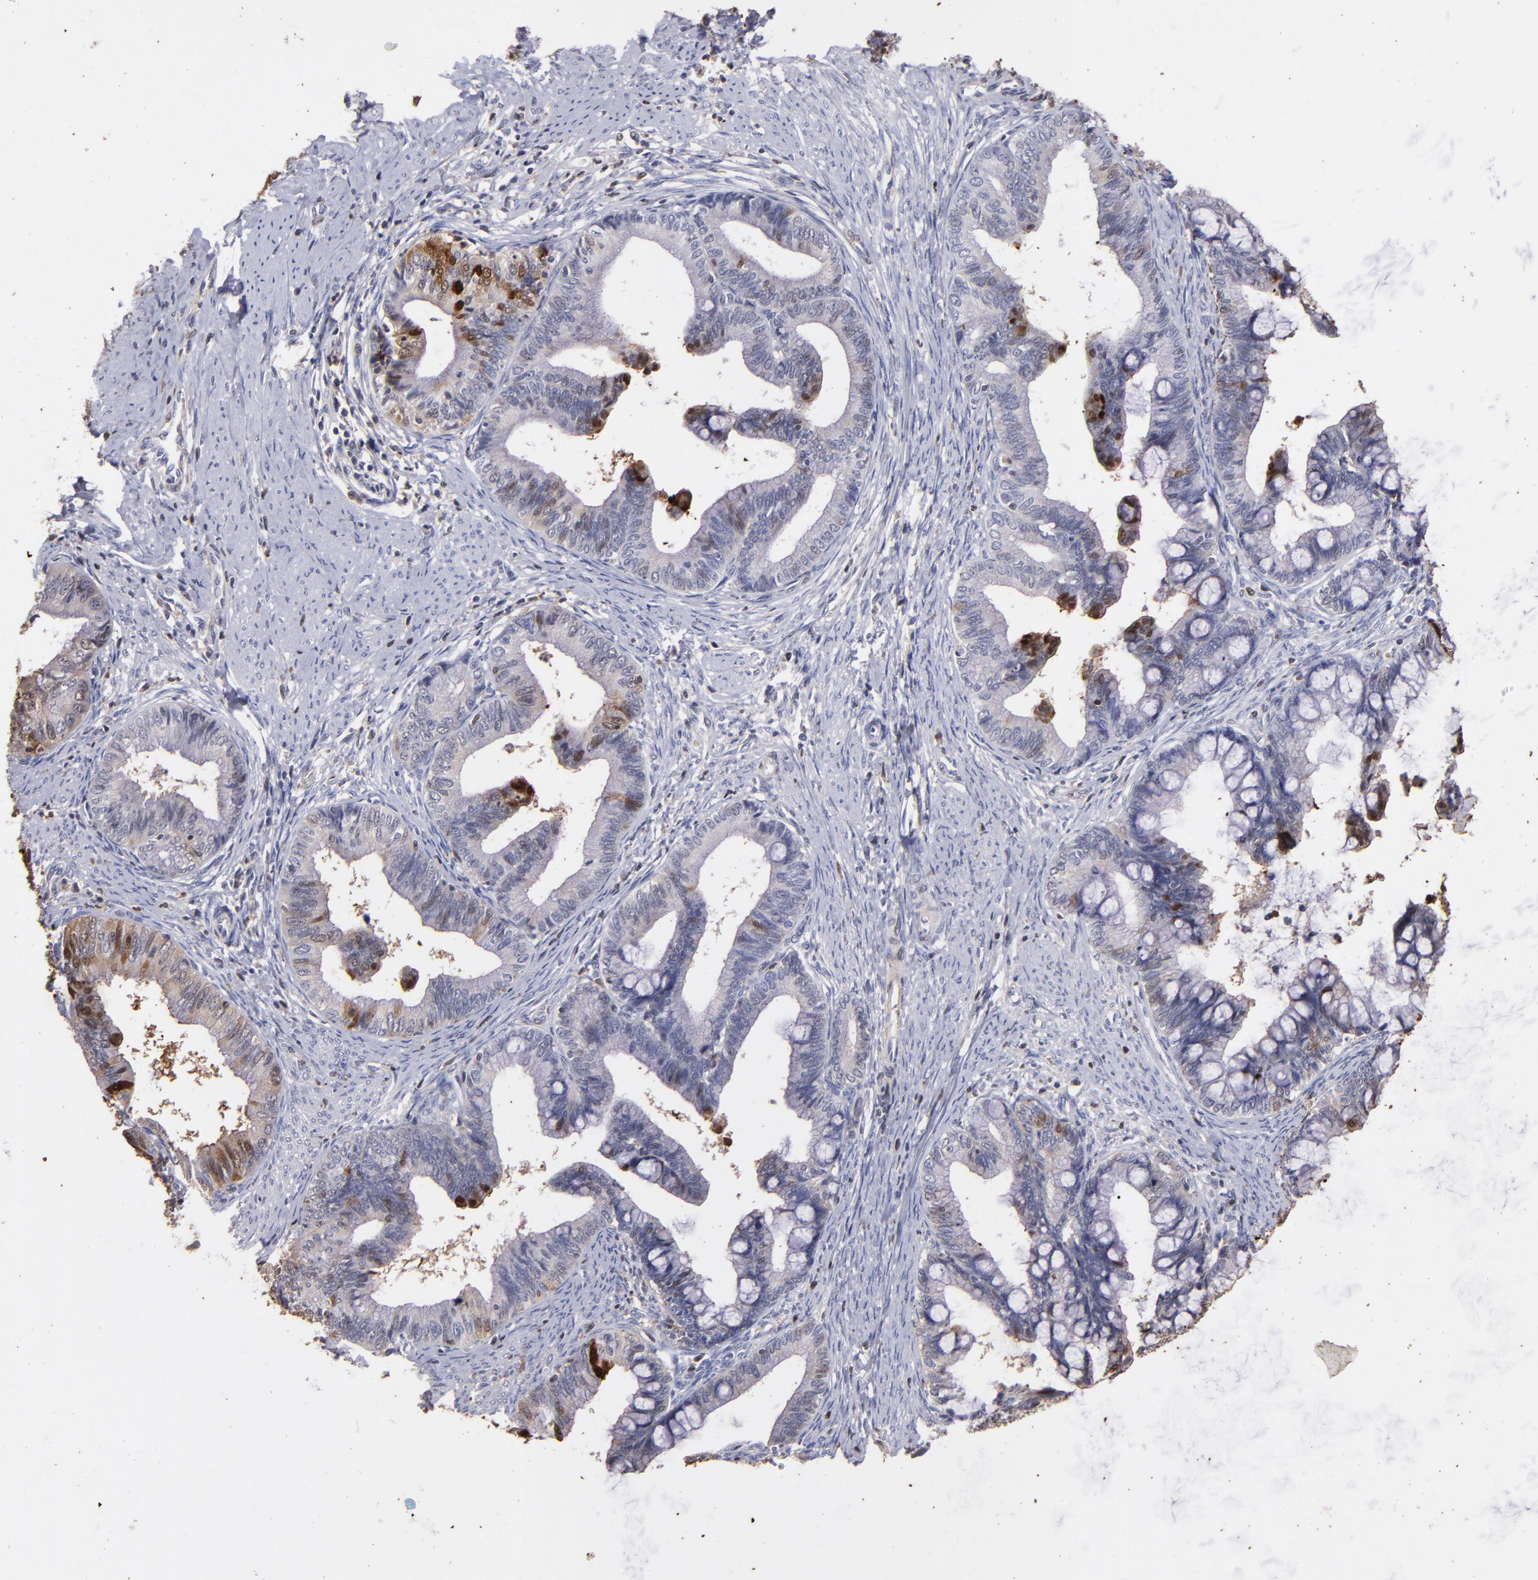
{"staining": {"intensity": "moderate", "quantity": "<25%", "location": "cytoplasmic/membranous,nuclear"}, "tissue": "cervical cancer", "cell_type": "Tumor cells", "image_type": "cancer", "snomed": [{"axis": "morphology", "description": "Adenocarcinoma, NOS"}, {"axis": "topography", "description": "Cervix"}], "caption": "This image exhibits immunohistochemistry staining of cervical adenocarcinoma, with low moderate cytoplasmic/membranous and nuclear staining in approximately <25% of tumor cells.", "gene": "S100A2", "patient": {"sex": "female", "age": 36}}